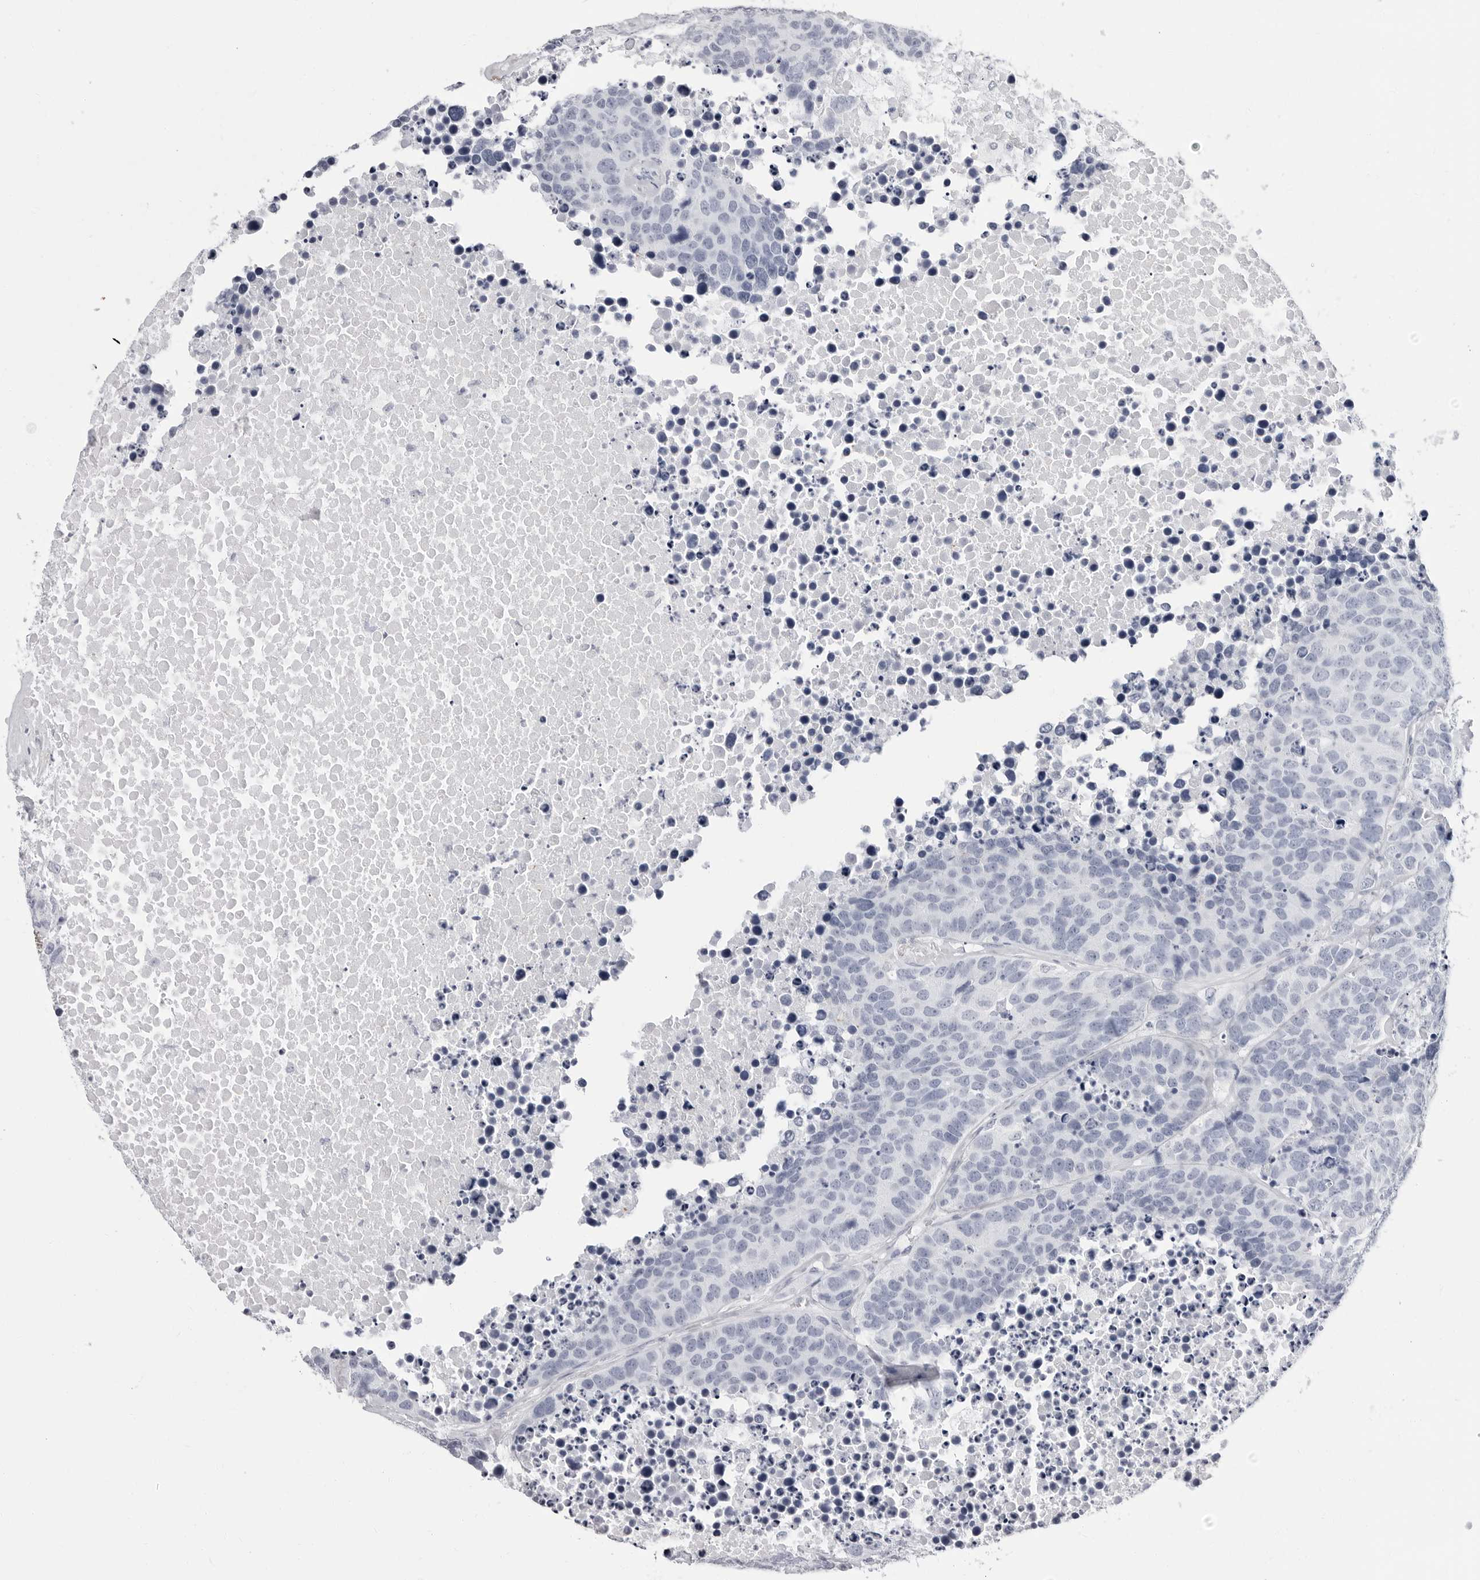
{"staining": {"intensity": "negative", "quantity": "none", "location": "none"}, "tissue": "carcinoid", "cell_type": "Tumor cells", "image_type": "cancer", "snomed": [{"axis": "morphology", "description": "Carcinoid, malignant, NOS"}, {"axis": "topography", "description": "Lung"}], "caption": "Immunohistochemical staining of malignant carcinoid displays no significant staining in tumor cells.", "gene": "ERICH3", "patient": {"sex": "male", "age": 60}}